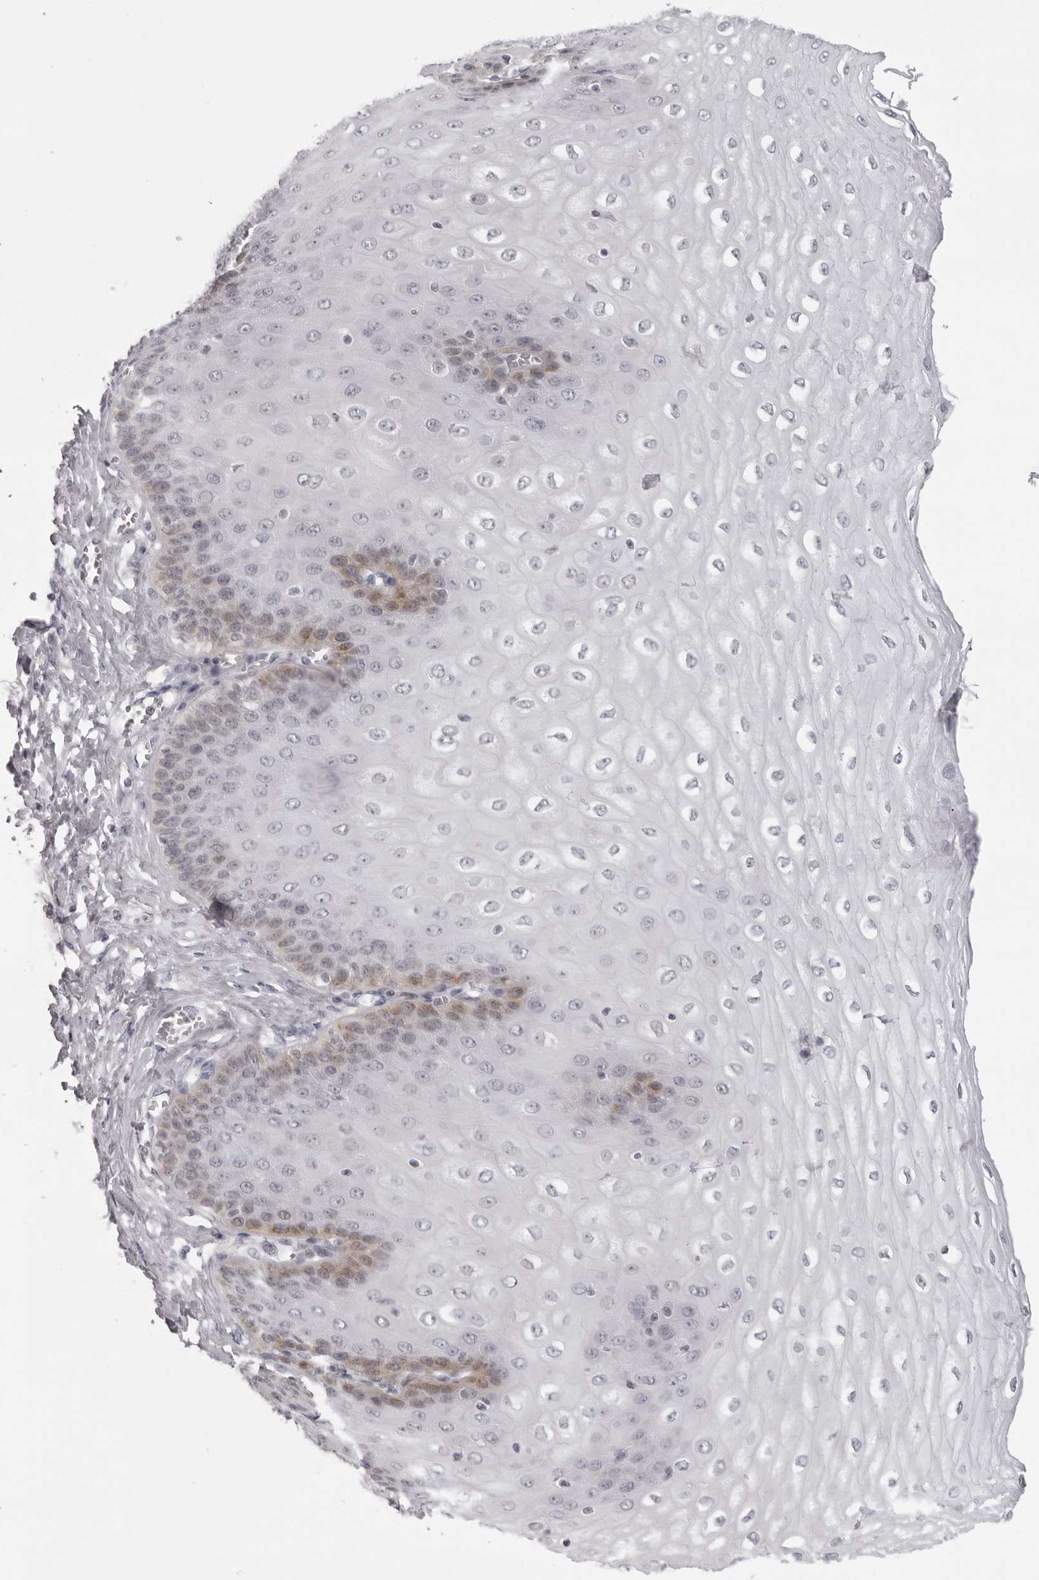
{"staining": {"intensity": "weak", "quantity": "<25%", "location": "cytoplasmic/membranous"}, "tissue": "esophagus", "cell_type": "Squamous epithelial cells", "image_type": "normal", "snomed": [{"axis": "morphology", "description": "Normal tissue, NOS"}, {"axis": "topography", "description": "Esophagus"}], "caption": "The histopathology image exhibits no significant expression in squamous epithelial cells of esophagus.", "gene": "DNALI1", "patient": {"sex": "male", "age": 60}}